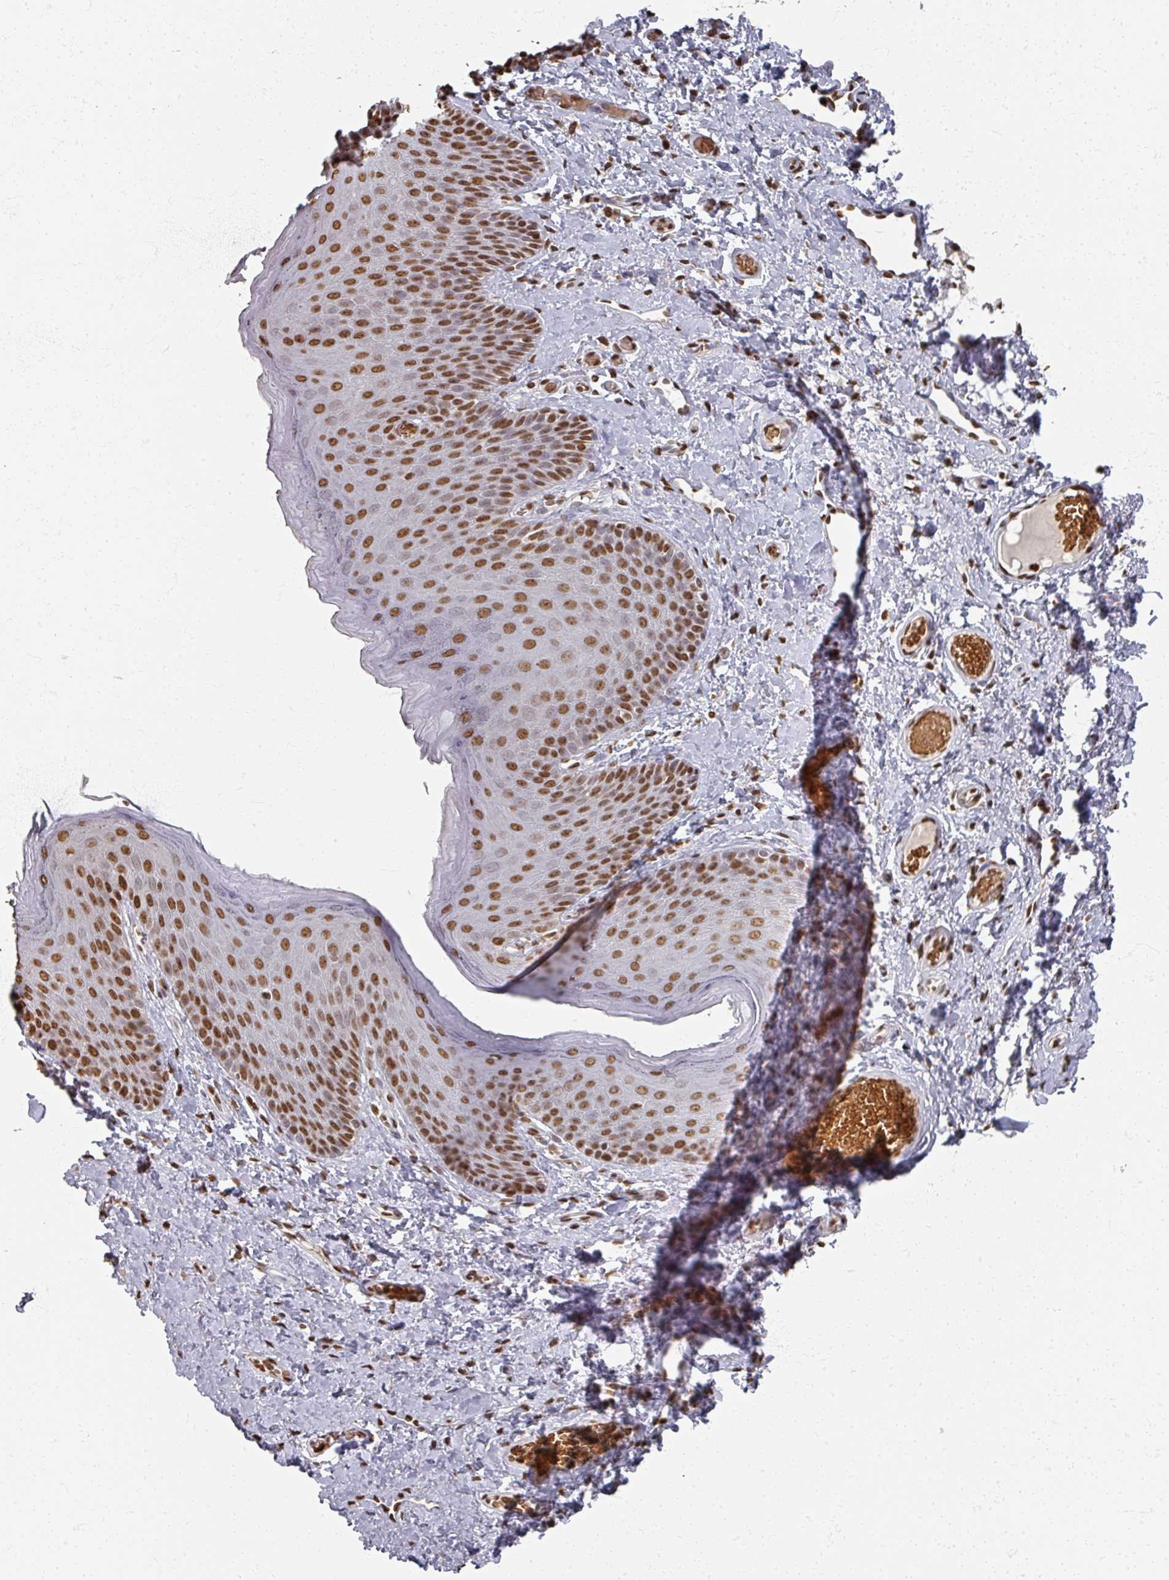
{"staining": {"intensity": "moderate", "quantity": ">75%", "location": "nuclear"}, "tissue": "skin", "cell_type": "Epidermal cells", "image_type": "normal", "snomed": [{"axis": "morphology", "description": "Normal tissue, NOS"}, {"axis": "topography", "description": "Anal"}], "caption": "High-magnification brightfield microscopy of unremarkable skin stained with DAB (brown) and counterstained with hematoxylin (blue). epidermal cells exhibit moderate nuclear expression is identified in approximately>75% of cells. (brown staining indicates protein expression, while blue staining denotes nuclei).", "gene": "DCUN1D5", "patient": {"sex": "female", "age": 40}}